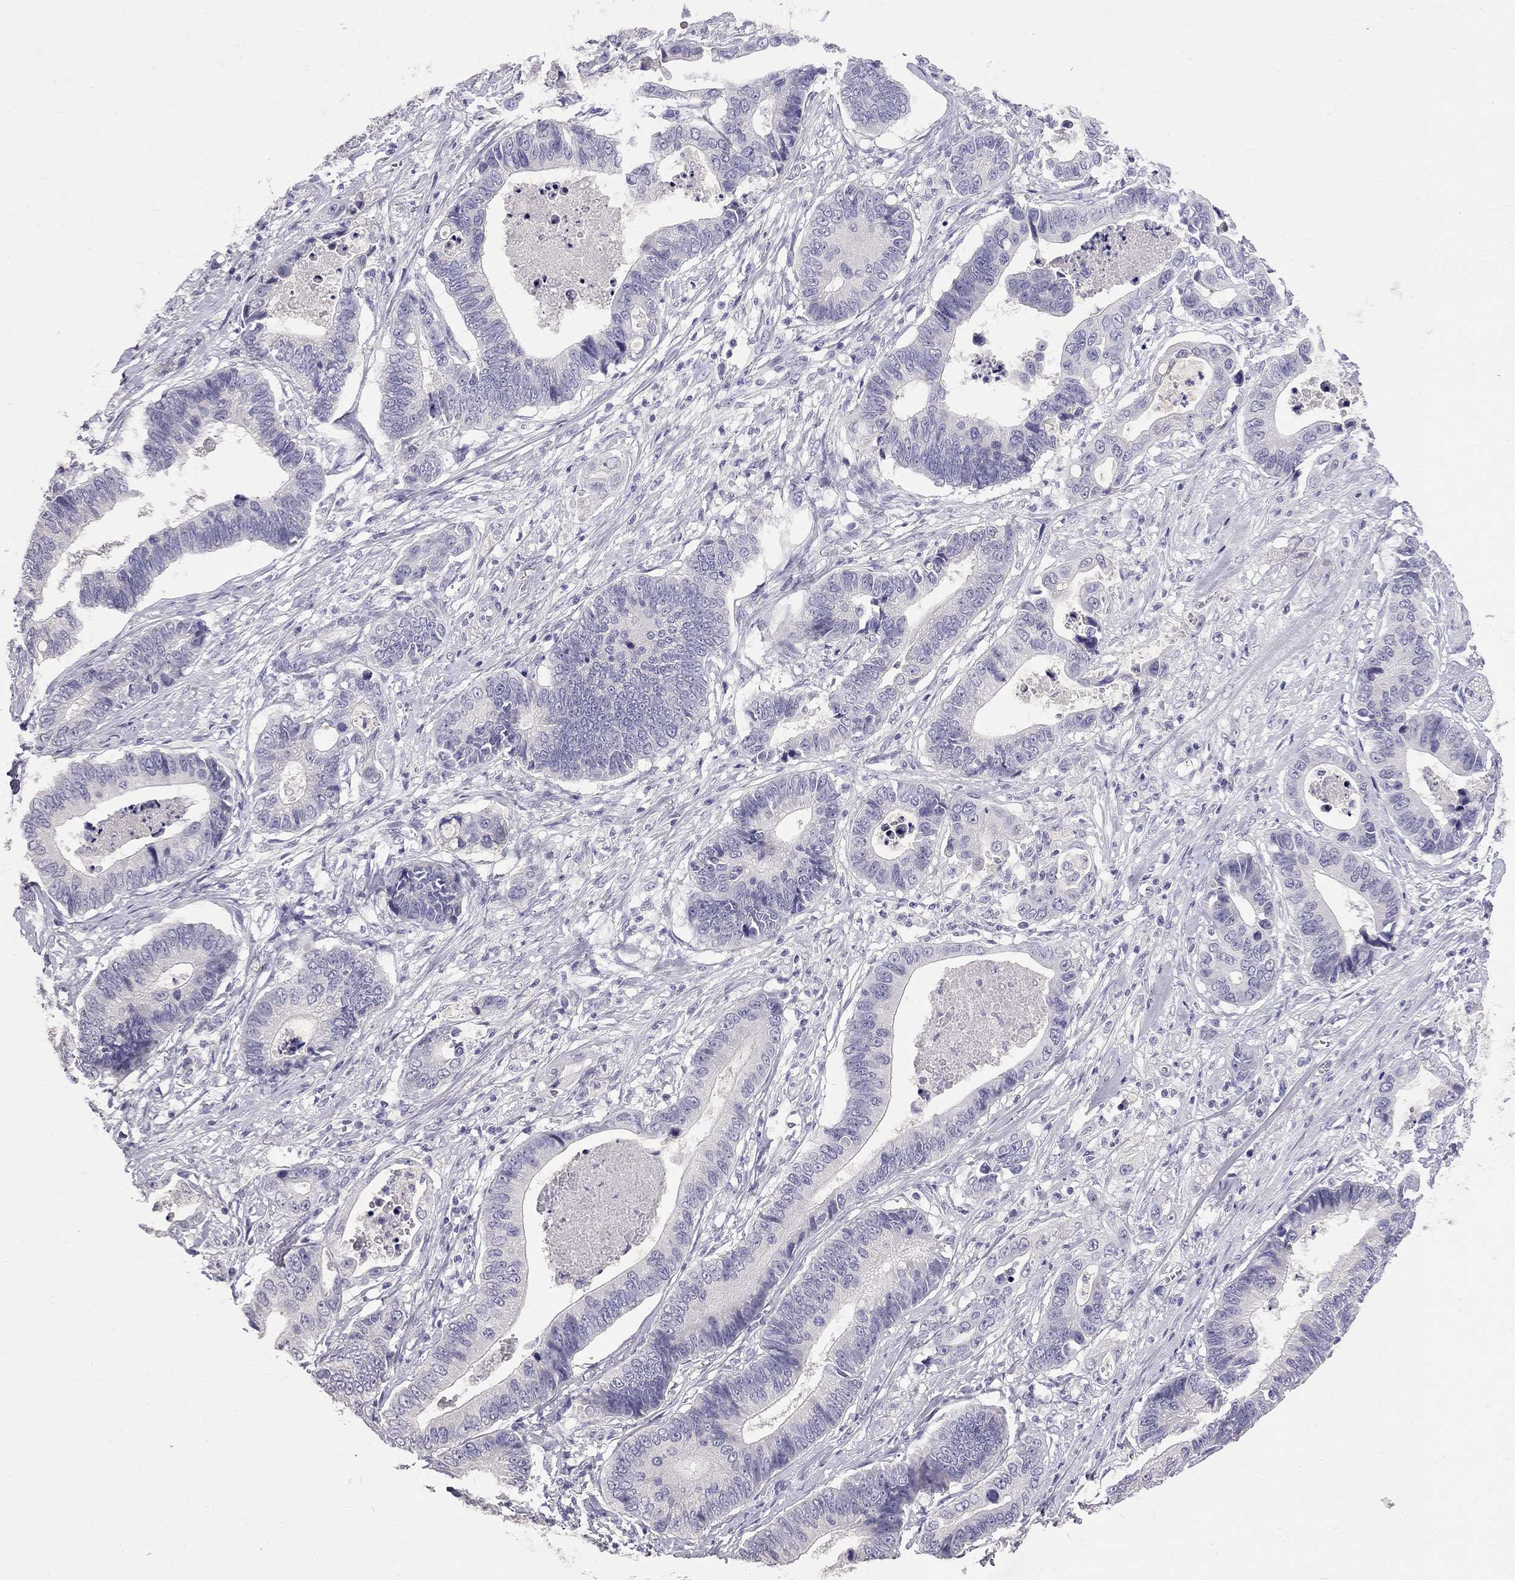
{"staining": {"intensity": "negative", "quantity": "none", "location": "none"}, "tissue": "stomach cancer", "cell_type": "Tumor cells", "image_type": "cancer", "snomed": [{"axis": "morphology", "description": "Adenocarcinoma, NOS"}, {"axis": "topography", "description": "Stomach"}], "caption": "This photomicrograph is of adenocarcinoma (stomach) stained with immunohistochemistry to label a protein in brown with the nuclei are counter-stained blue. There is no expression in tumor cells.", "gene": "CFAP91", "patient": {"sex": "male", "age": 84}}